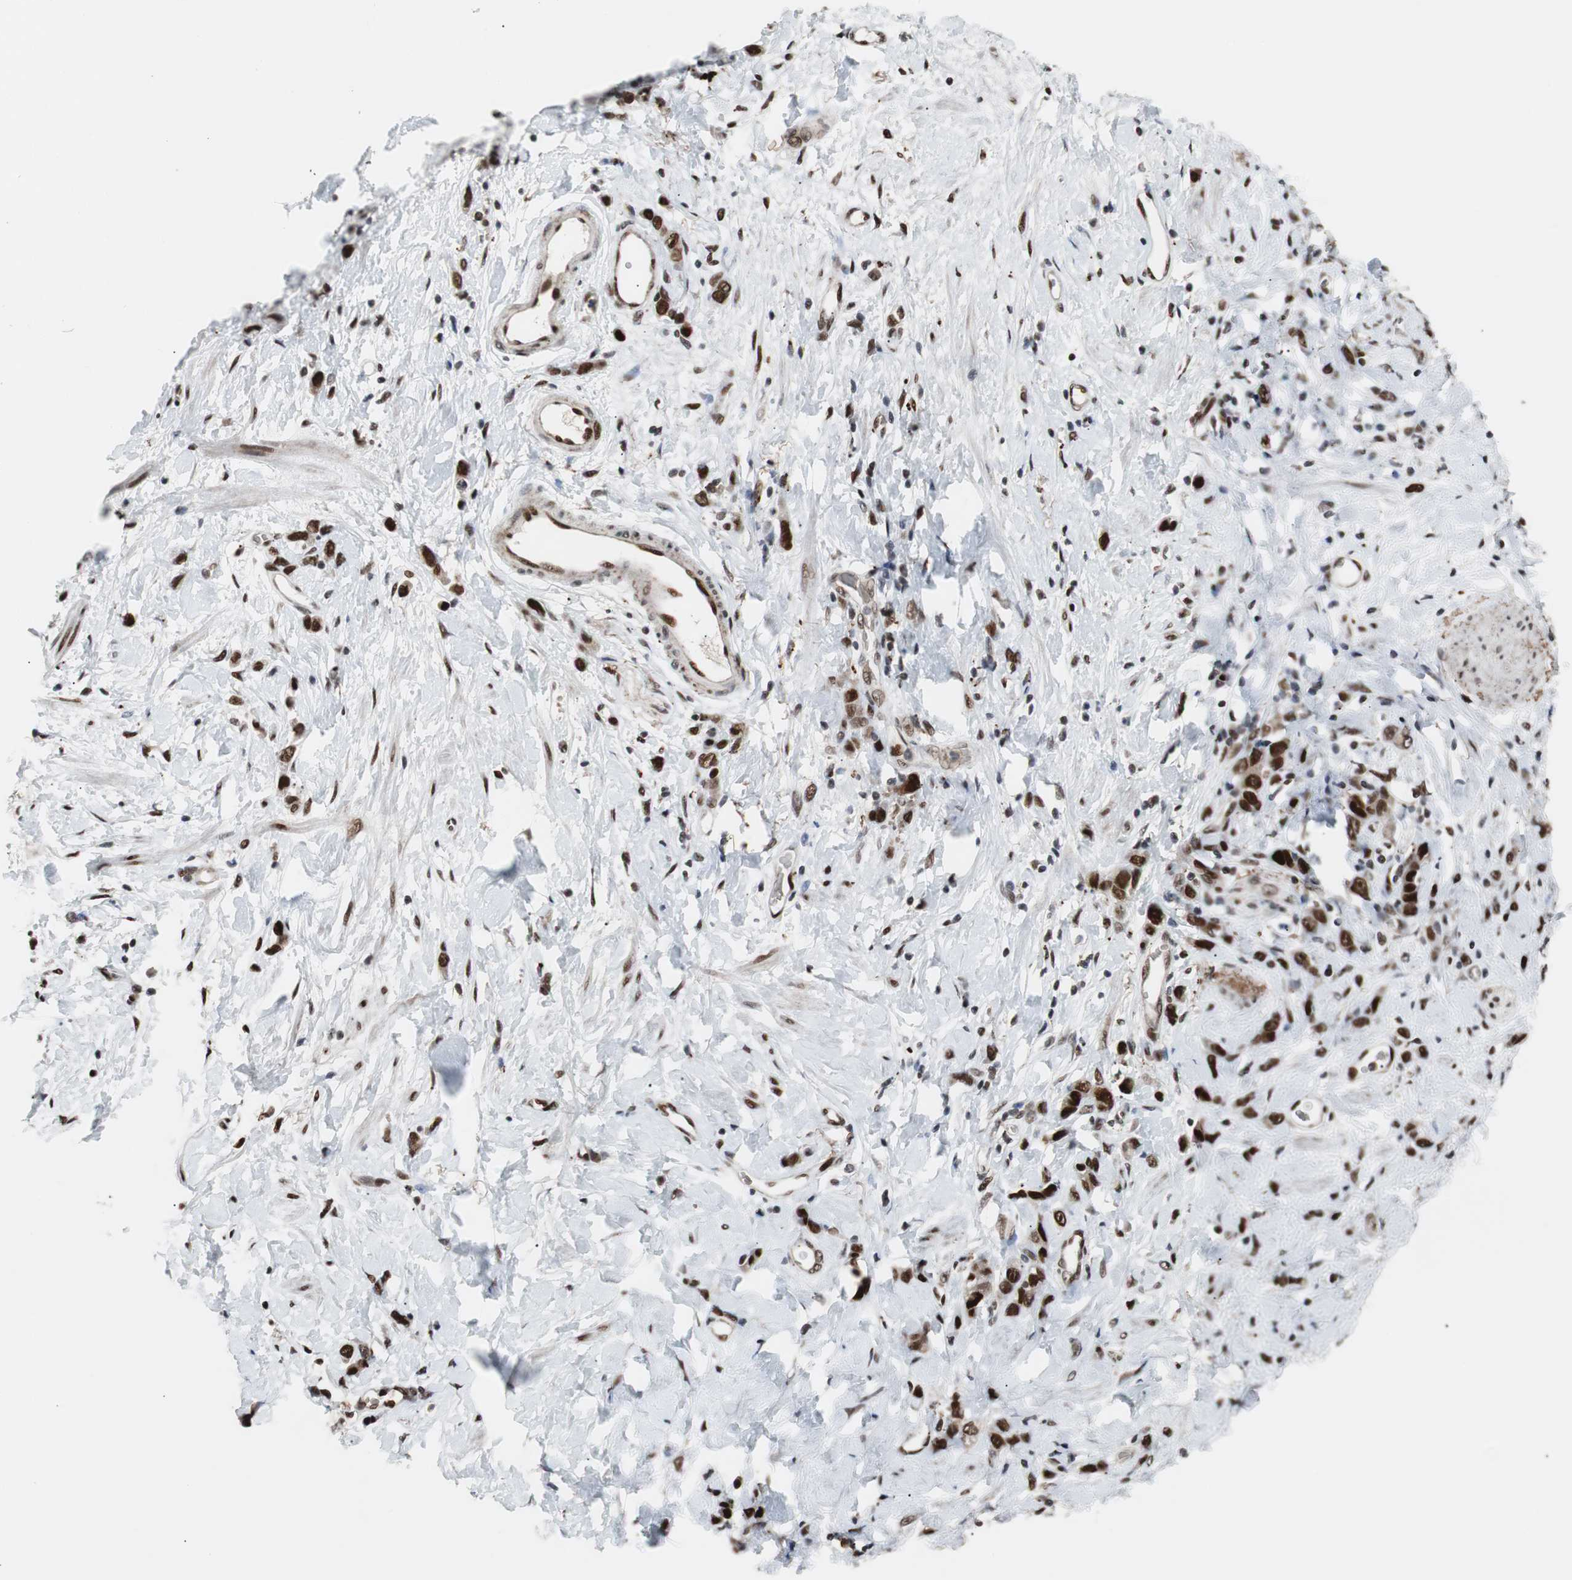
{"staining": {"intensity": "strong", "quantity": ">75%", "location": "nuclear"}, "tissue": "stomach cancer", "cell_type": "Tumor cells", "image_type": "cancer", "snomed": [{"axis": "morphology", "description": "Normal tissue, NOS"}, {"axis": "morphology", "description": "Adenocarcinoma, NOS"}, {"axis": "topography", "description": "Stomach"}], "caption": "Strong nuclear protein positivity is identified in approximately >75% of tumor cells in stomach cancer. The staining is performed using DAB brown chromogen to label protein expression. The nuclei are counter-stained blue using hematoxylin.", "gene": "NBL1", "patient": {"sex": "male", "age": 82}}